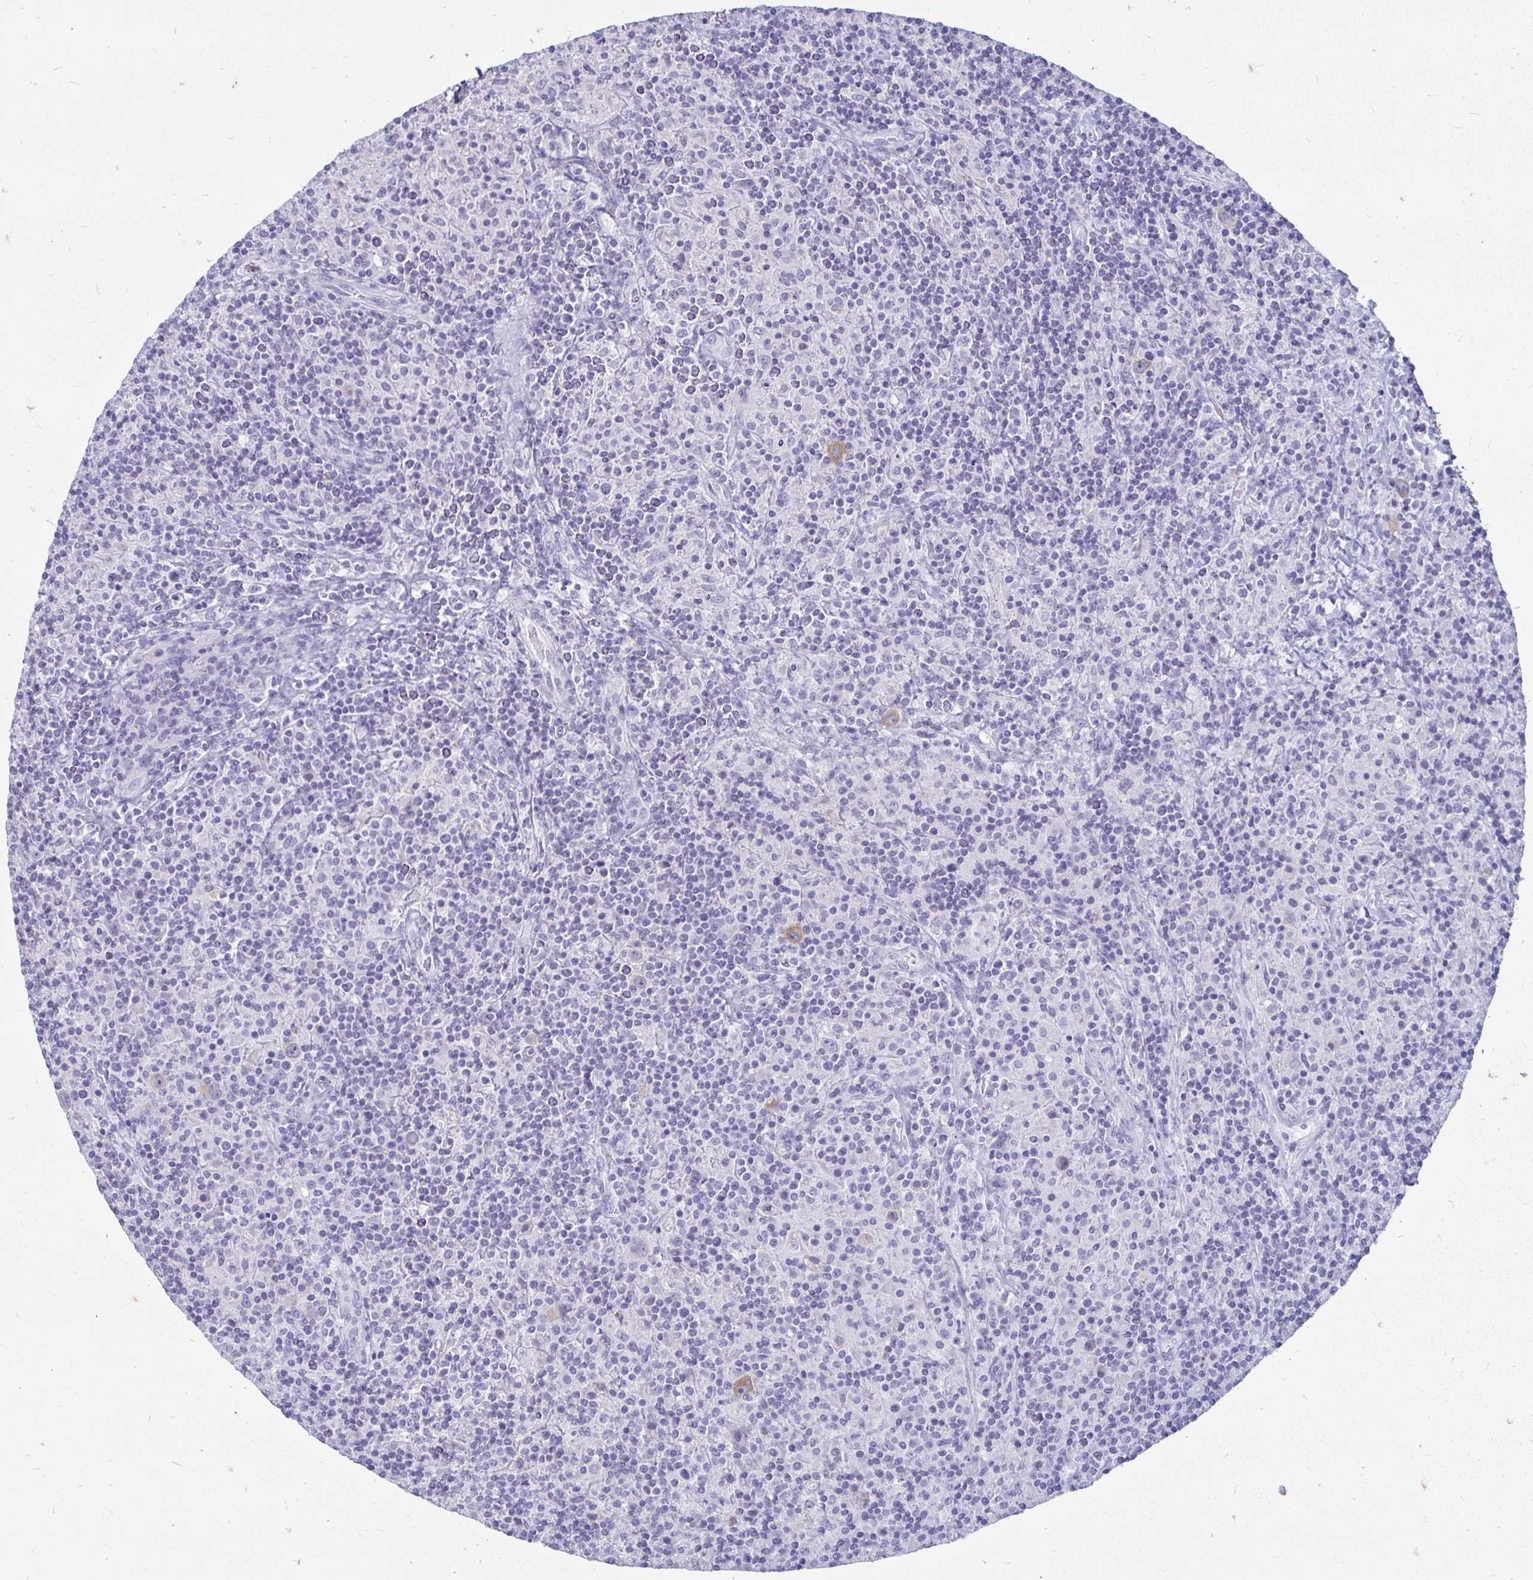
{"staining": {"intensity": "moderate", "quantity": "25%-75%", "location": "cytoplasmic/membranous"}, "tissue": "lymphoma", "cell_type": "Tumor cells", "image_type": "cancer", "snomed": [{"axis": "morphology", "description": "Hodgkin's disease, NOS"}, {"axis": "topography", "description": "Lymph node"}], "caption": "Approximately 25%-75% of tumor cells in lymphoma demonstrate moderate cytoplasmic/membranous protein positivity as visualized by brown immunohistochemical staining.", "gene": "PEG10", "patient": {"sex": "male", "age": 70}}